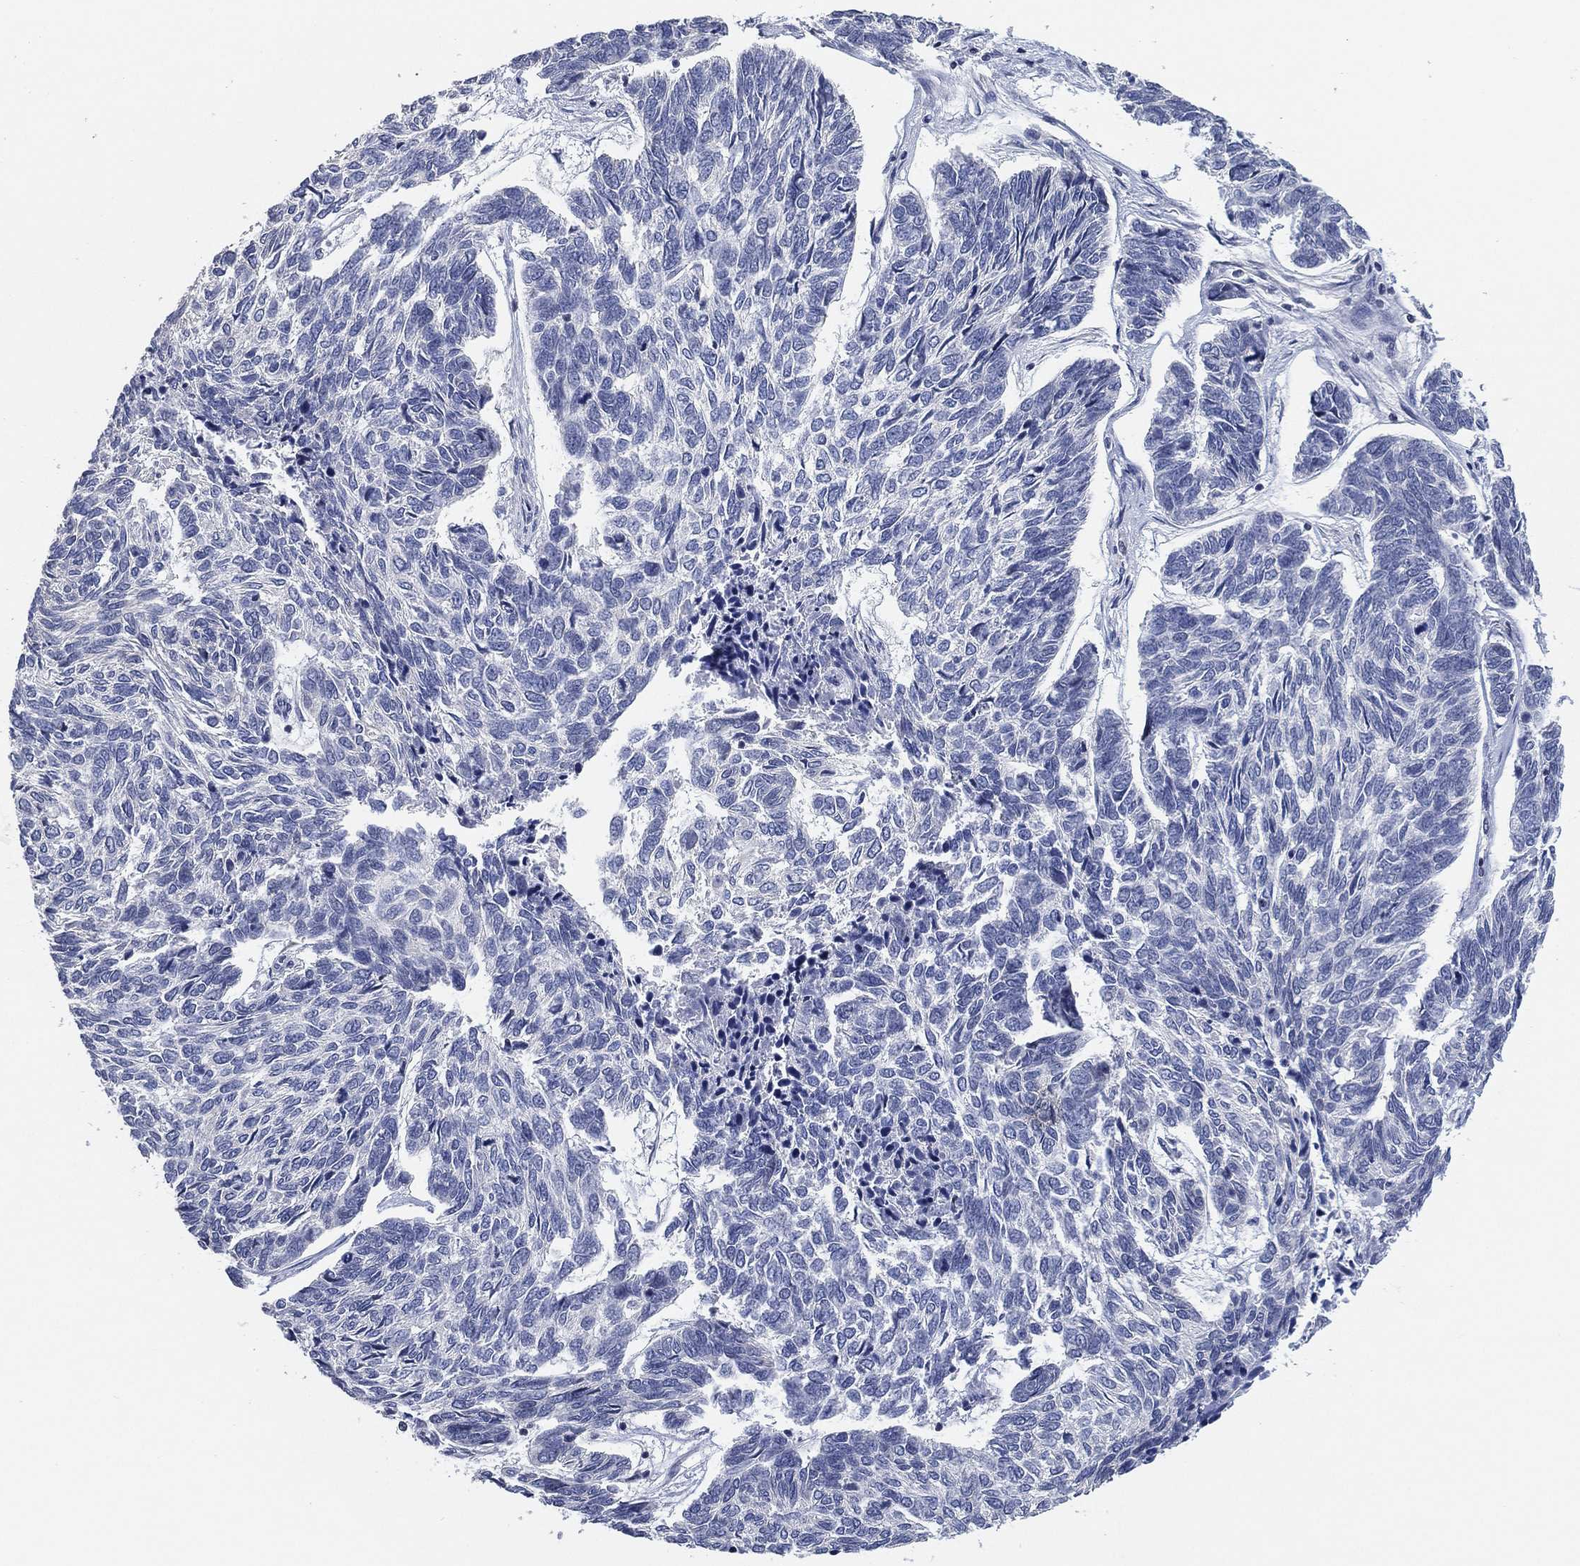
{"staining": {"intensity": "negative", "quantity": "none", "location": "none"}, "tissue": "skin cancer", "cell_type": "Tumor cells", "image_type": "cancer", "snomed": [{"axis": "morphology", "description": "Basal cell carcinoma"}, {"axis": "topography", "description": "Skin"}], "caption": "Protein analysis of skin cancer (basal cell carcinoma) exhibits no significant staining in tumor cells.", "gene": "CFTR", "patient": {"sex": "female", "age": 65}}